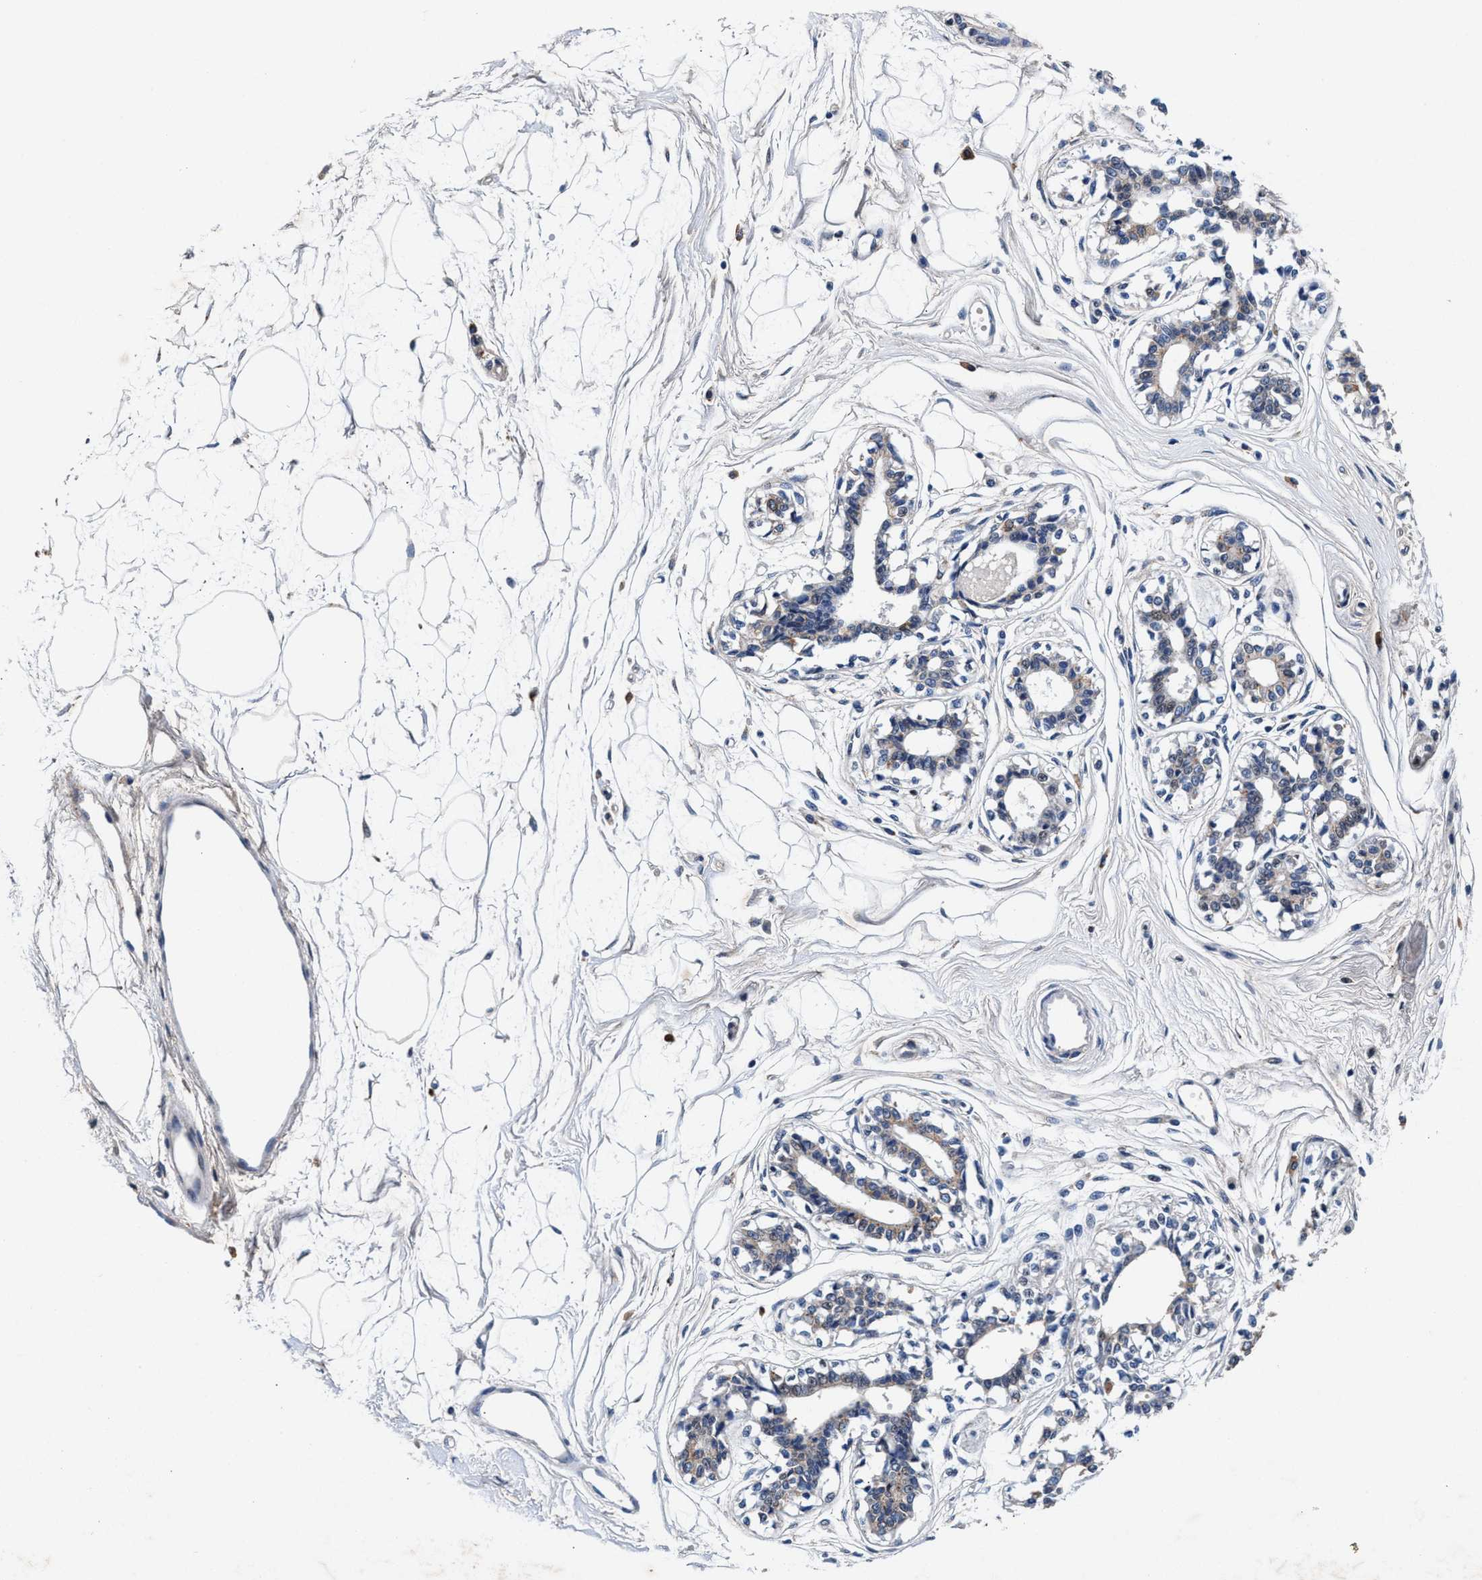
{"staining": {"intensity": "negative", "quantity": "none", "location": "none"}, "tissue": "breast", "cell_type": "Adipocytes", "image_type": "normal", "snomed": [{"axis": "morphology", "description": "Normal tissue, NOS"}, {"axis": "topography", "description": "Breast"}], "caption": "An image of human breast is negative for staining in adipocytes. (Stains: DAB immunohistochemistry with hematoxylin counter stain, Microscopy: brightfield microscopy at high magnification).", "gene": "SLC8A1", "patient": {"sex": "female", "age": 45}}